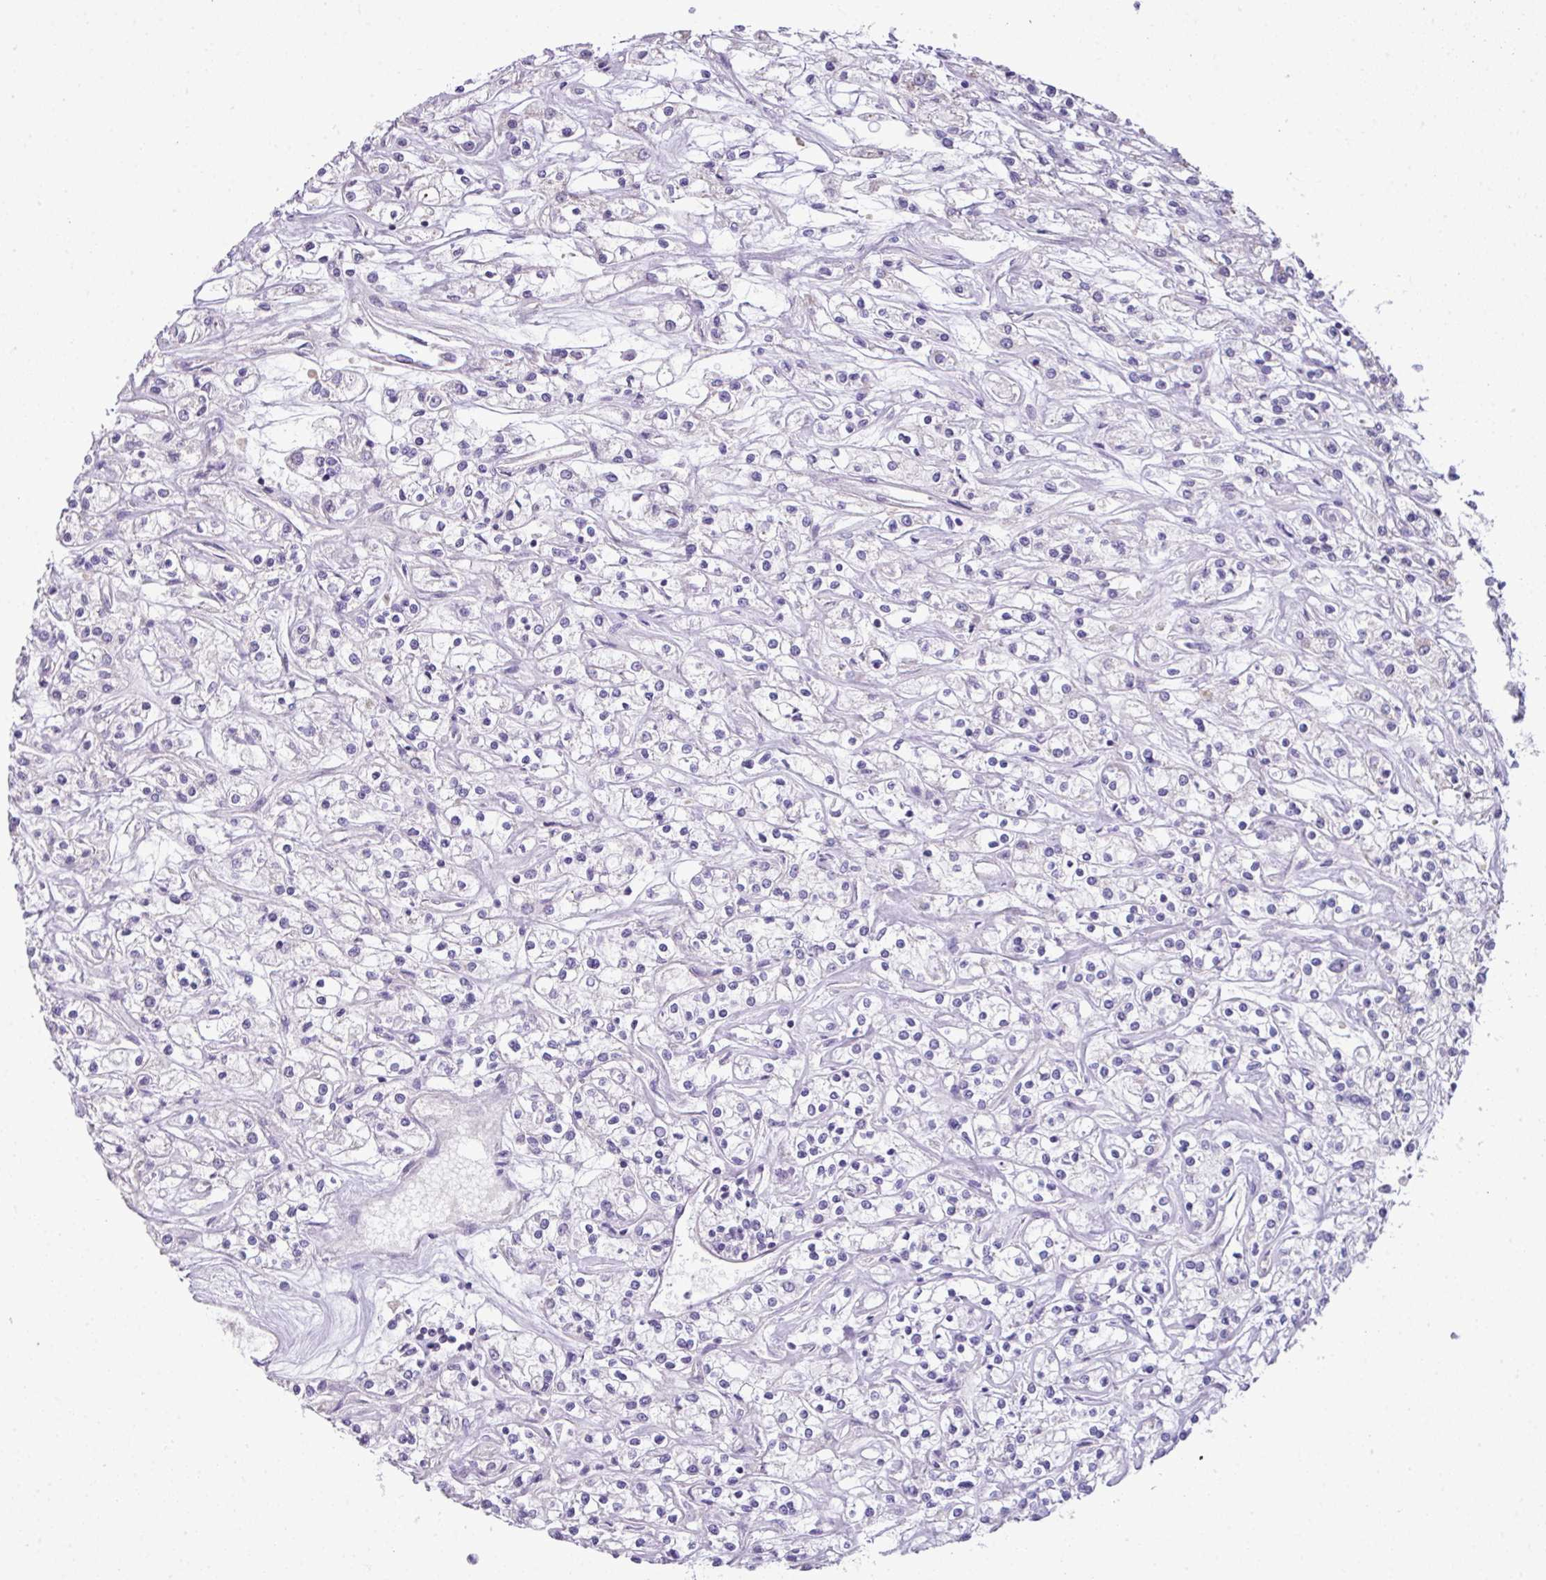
{"staining": {"intensity": "negative", "quantity": "none", "location": "none"}, "tissue": "renal cancer", "cell_type": "Tumor cells", "image_type": "cancer", "snomed": [{"axis": "morphology", "description": "Adenocarcinoma, NOS"}, {"axis": "topography", "description": "Kidney"}], "caption": "IHC of renal cancer (adenocarcinoma) shows no staining in tumor cells.", "gene": "PIK3R5", "patient": {"sex": "female", "age": 59}}